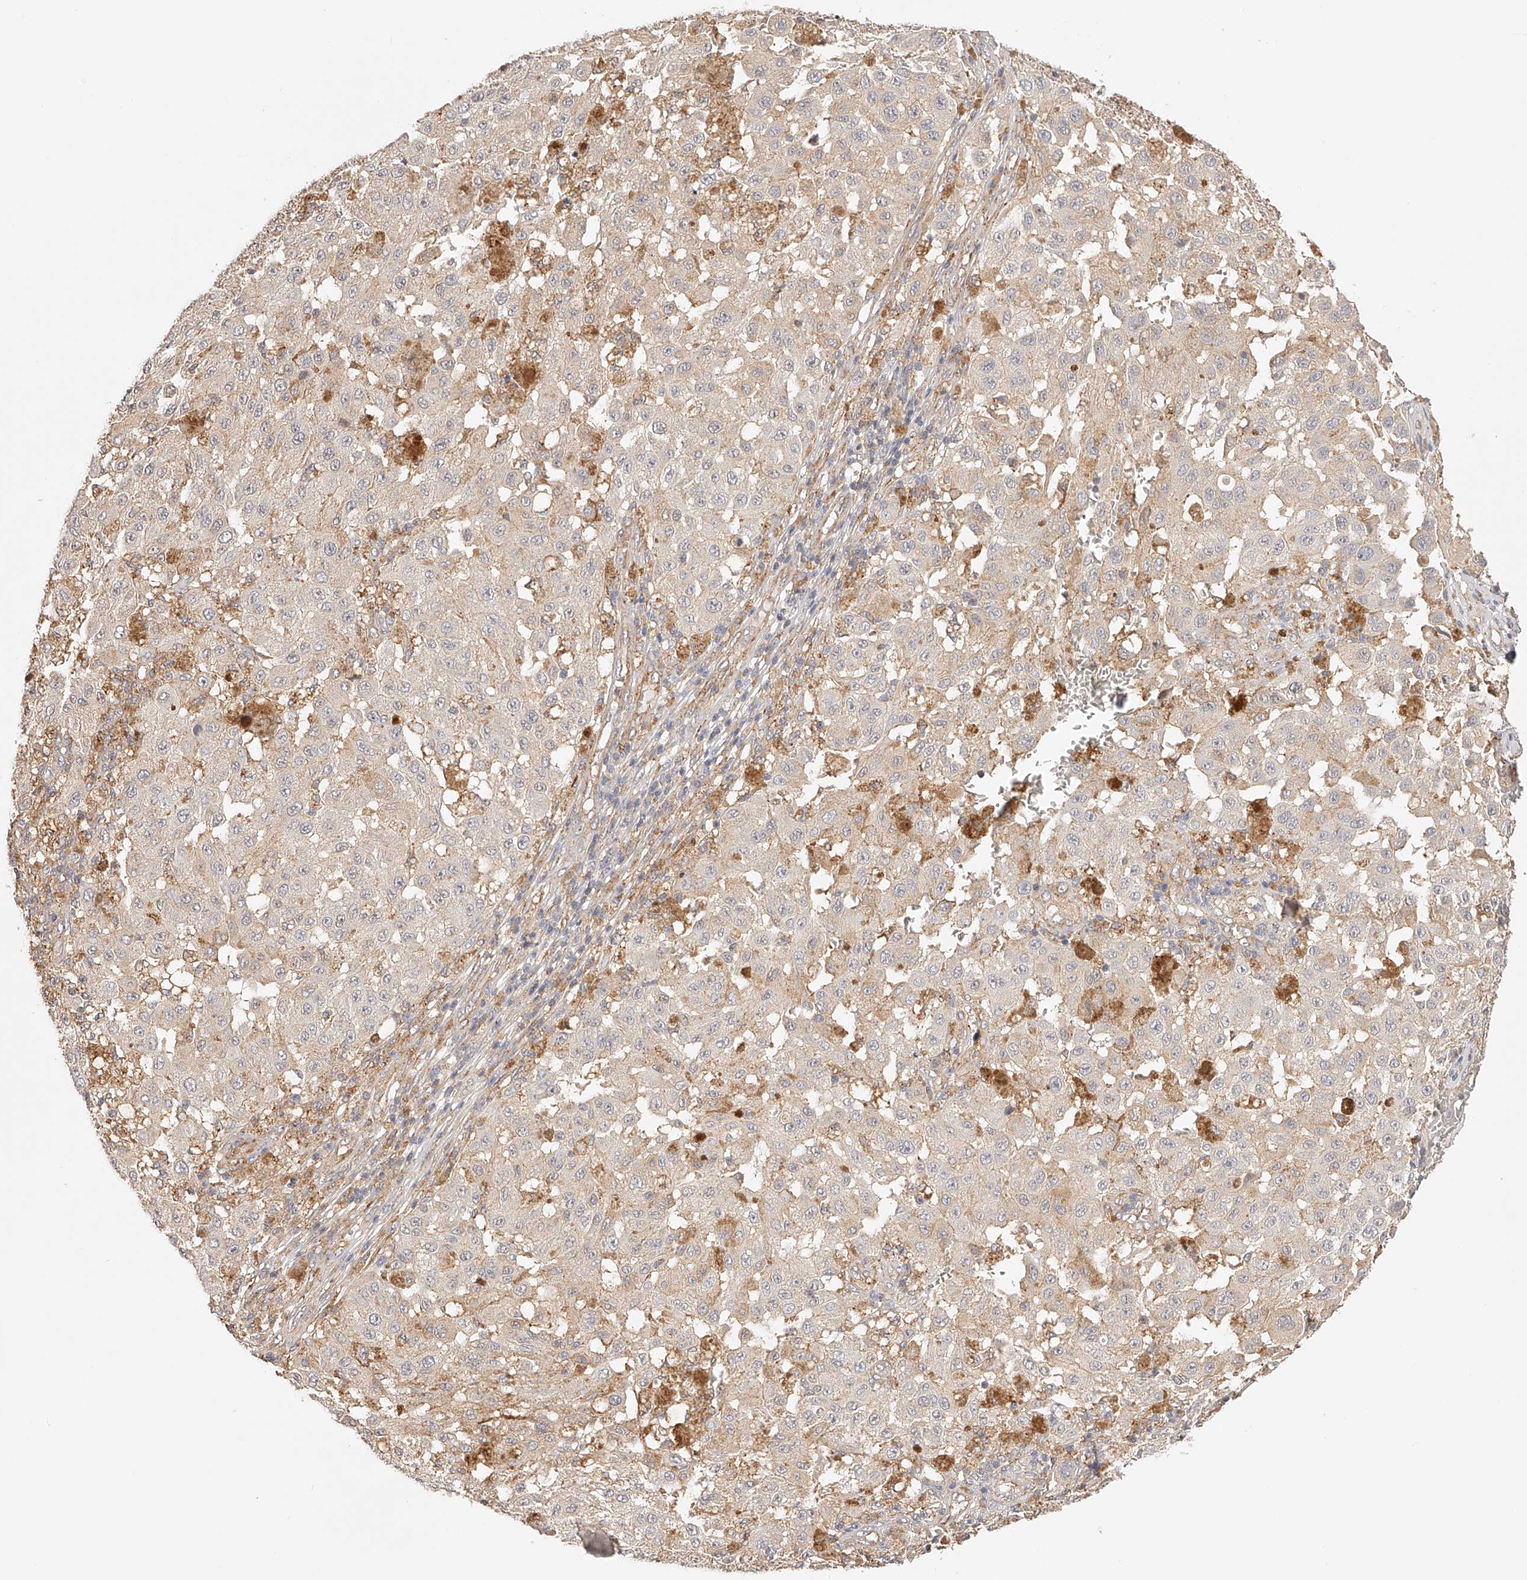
{"staining": {"intensity": "weak", "quantity": "25%-75%", "location": "cytoplasmic/membranous"}, "tissue": "melanoma", "cell_type": "Tumor cells", "image_type": "cancer", "snomed": [{"axis": "morphology", "description": "Malignant melanoma, NOS"}, {"axis": "topography", "description": "Skin"}], "caption": "Approximately 25%-75% of tumor cells in melanoma display weak cytoplasmic/membranous protein staining as visualized by brown immunohistochemical staining.", "gene": "SYNC", "patient": {"sex": "female", "age": 64}}